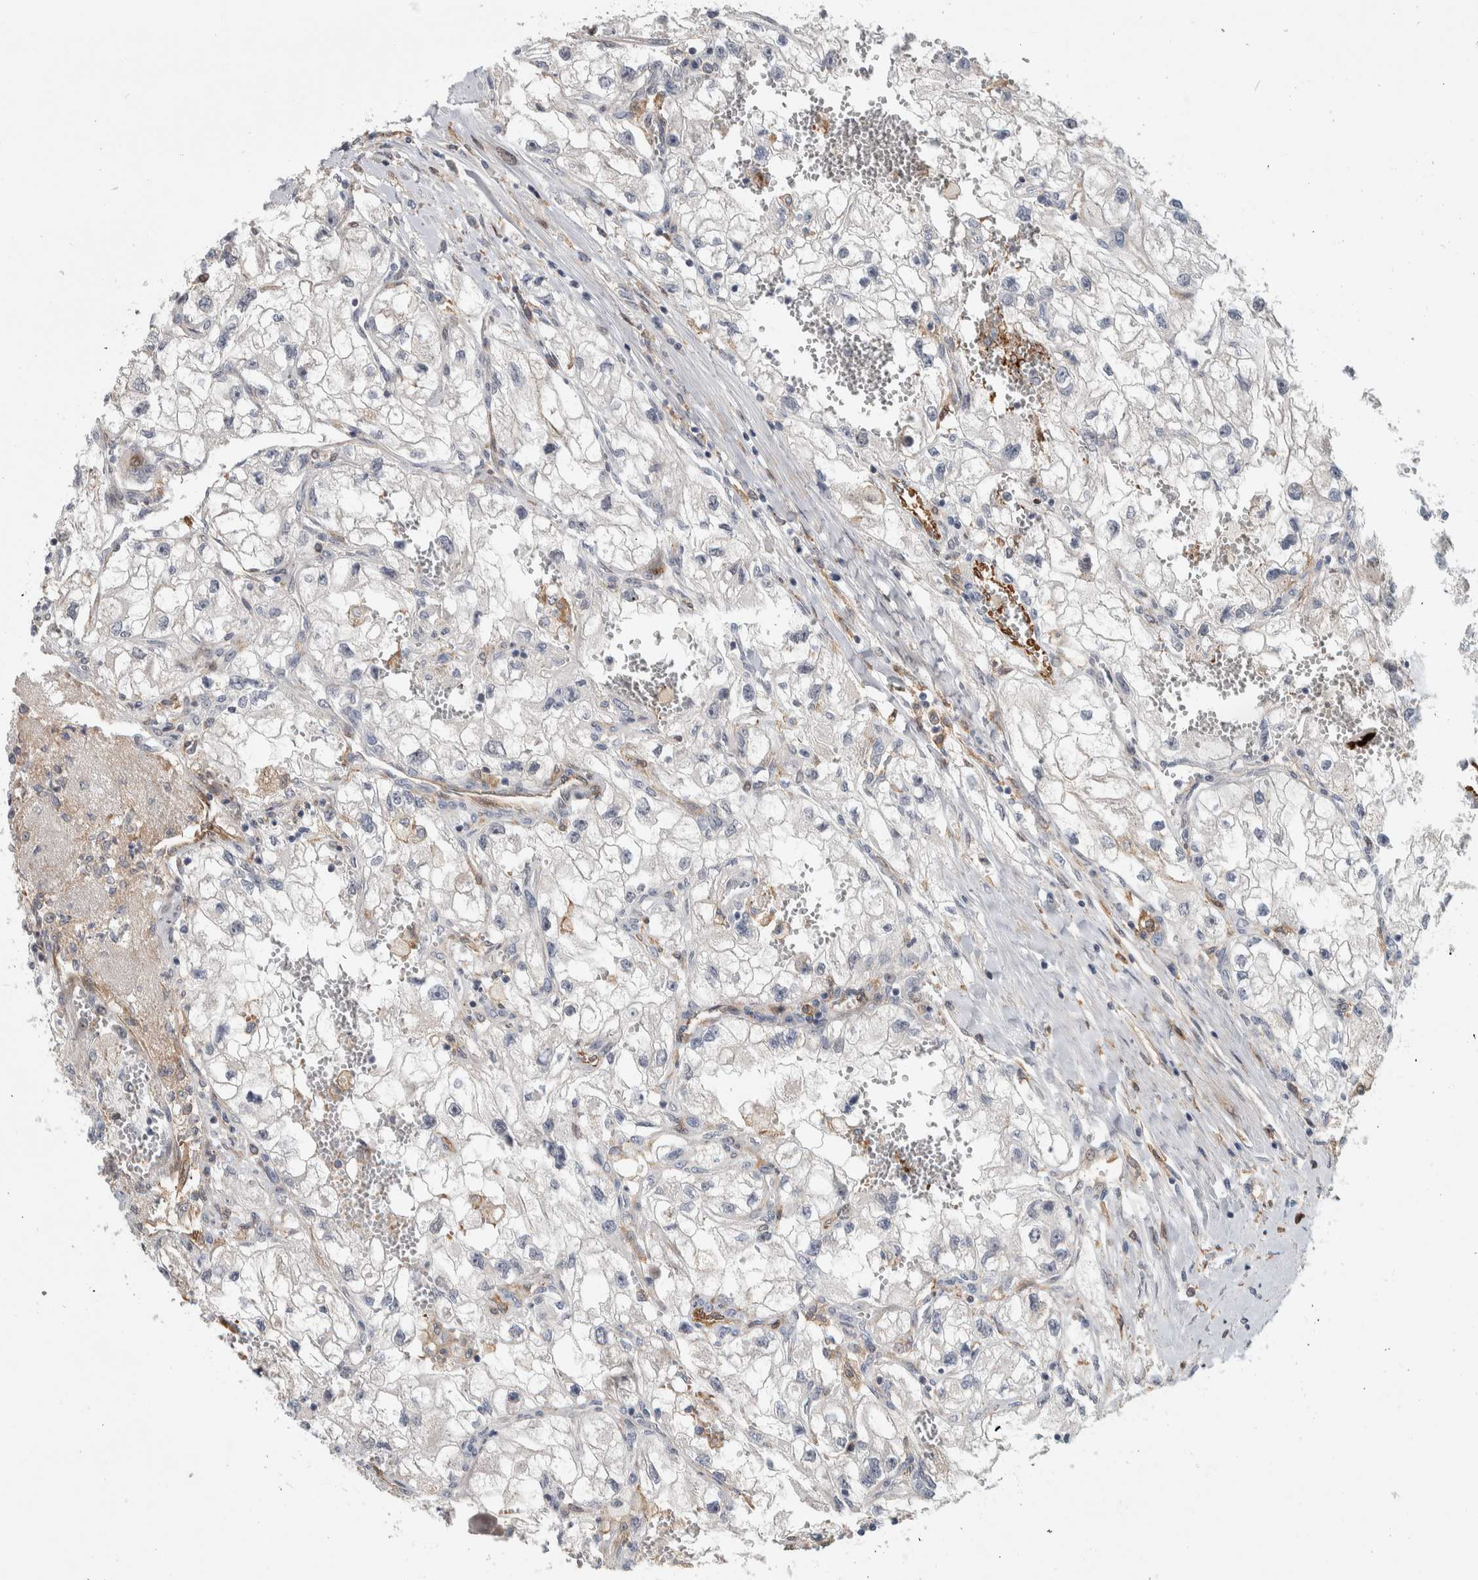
{"staining": {"intensity": "negative", "quantity": "none", "location": "none"}, "tissue": "renal cancer", "cell_type": "Tumor cells", "image_type": "cancer", "snomed": [{"axis": "morphology", "description": "Adenocarcinoma, NOS"}, {"axis": "topography", "description": "Kidney"}], "caption": "This is an IHC histopathology image of renal cancer (adenocarcinoma). There is no positivity in tumor cells.", "gene": "MSL1", "patient": {"sex": "female", "age": 70}}